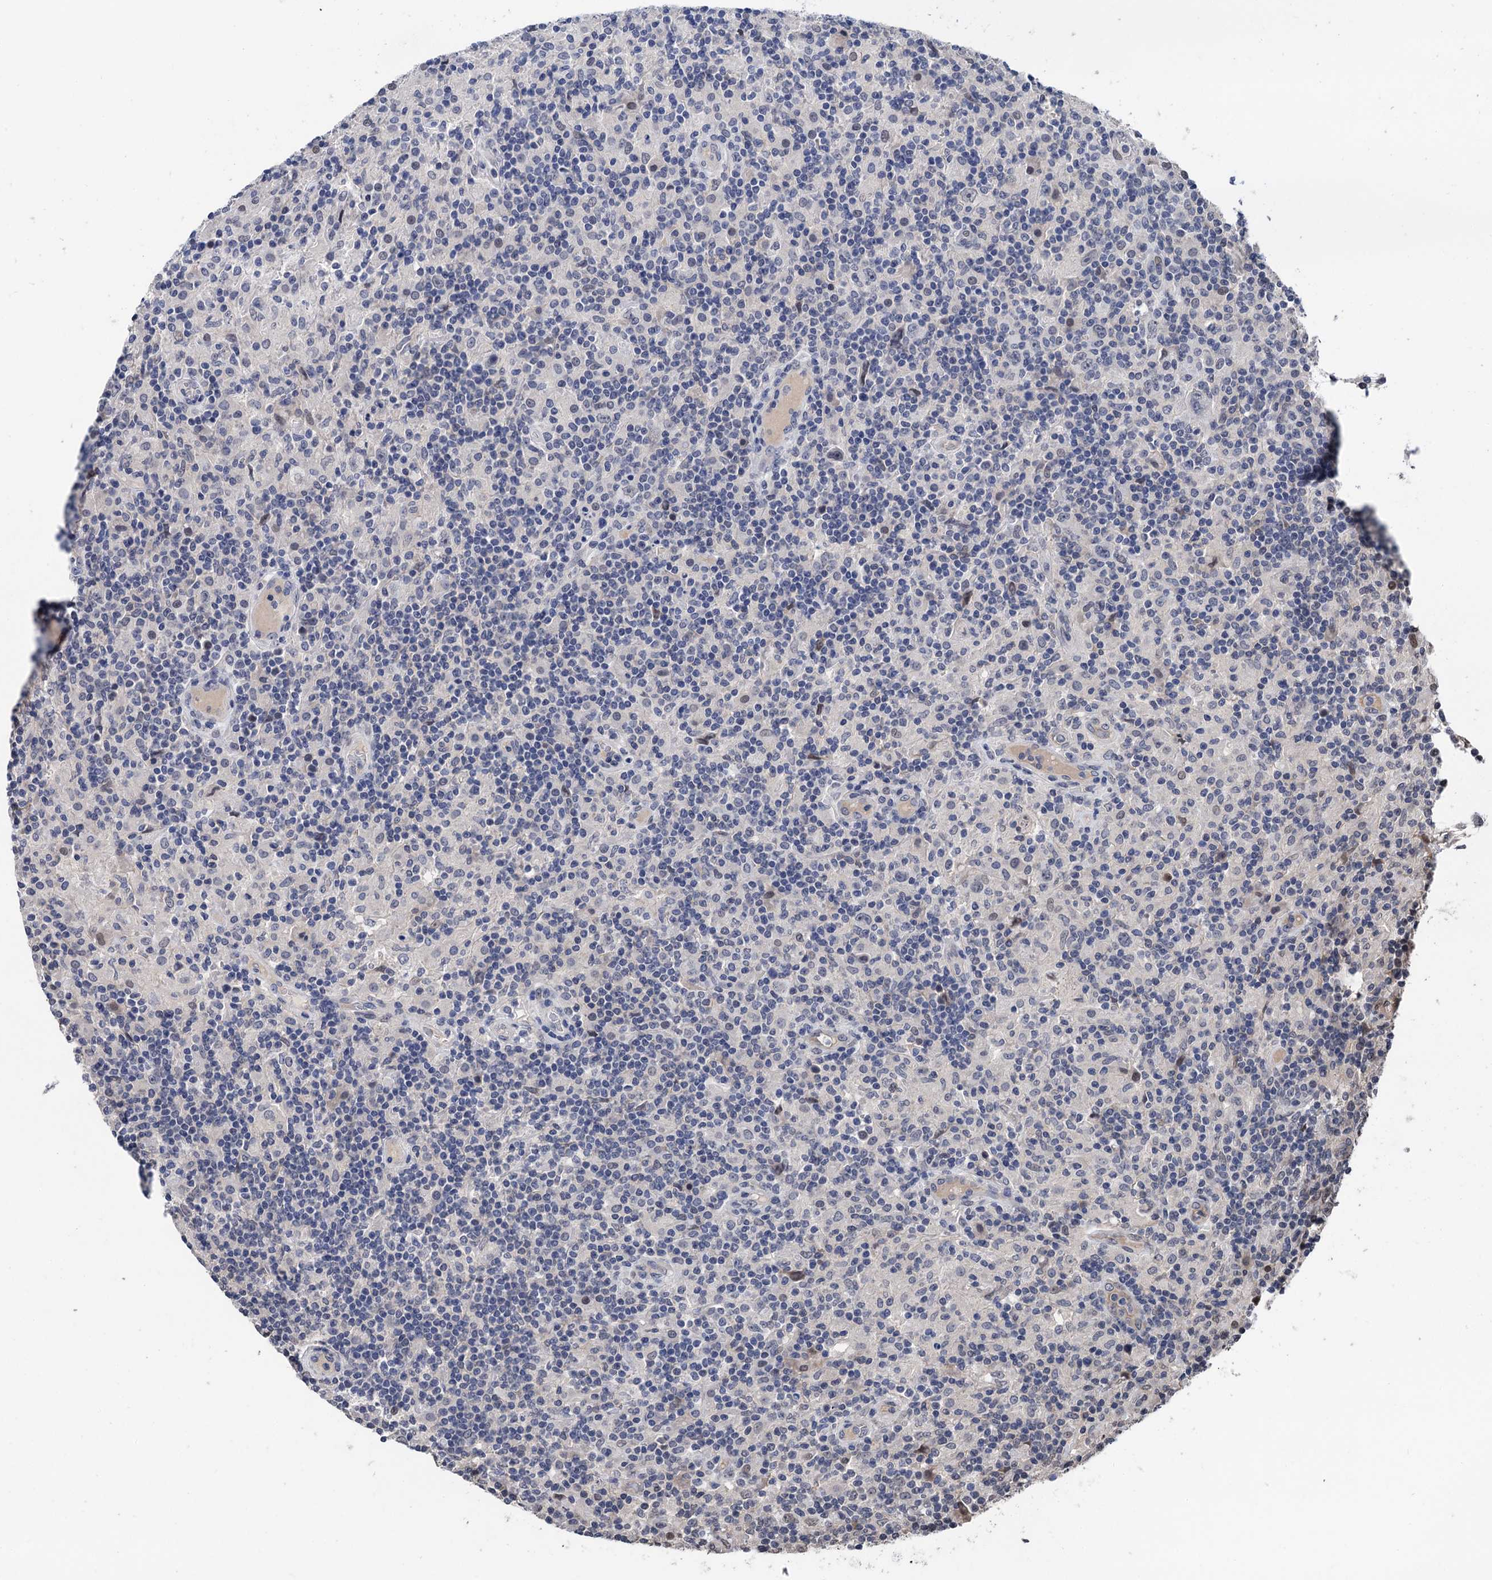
{"staining": {"intensity": "negative", "quantity": "none", "location": "none"}, "tissue": "lymphoma", "cell_type": "Tumor cells", "image_type": "cancer", "snomed": [{"axis": "morphology", "description": "Hodgkin's disease, NOS"}, {"axis": "topography", "description": "Lymph node"}], "caption": "Immunohistochemistry (IHC) image of neoplastic tissue: Hodgkin's disease stained with DAB (3,3'-diaminobenzidine) demonstrates no significant protein expression in tumor cells. (Stains: DAB immunohistochemistry (IHC) with hematoxylin counter stain, Microscopy: brightfield microscopy at high magnification).", "gene": "ART5", "patient": {"sex": "male", "age": 70}}